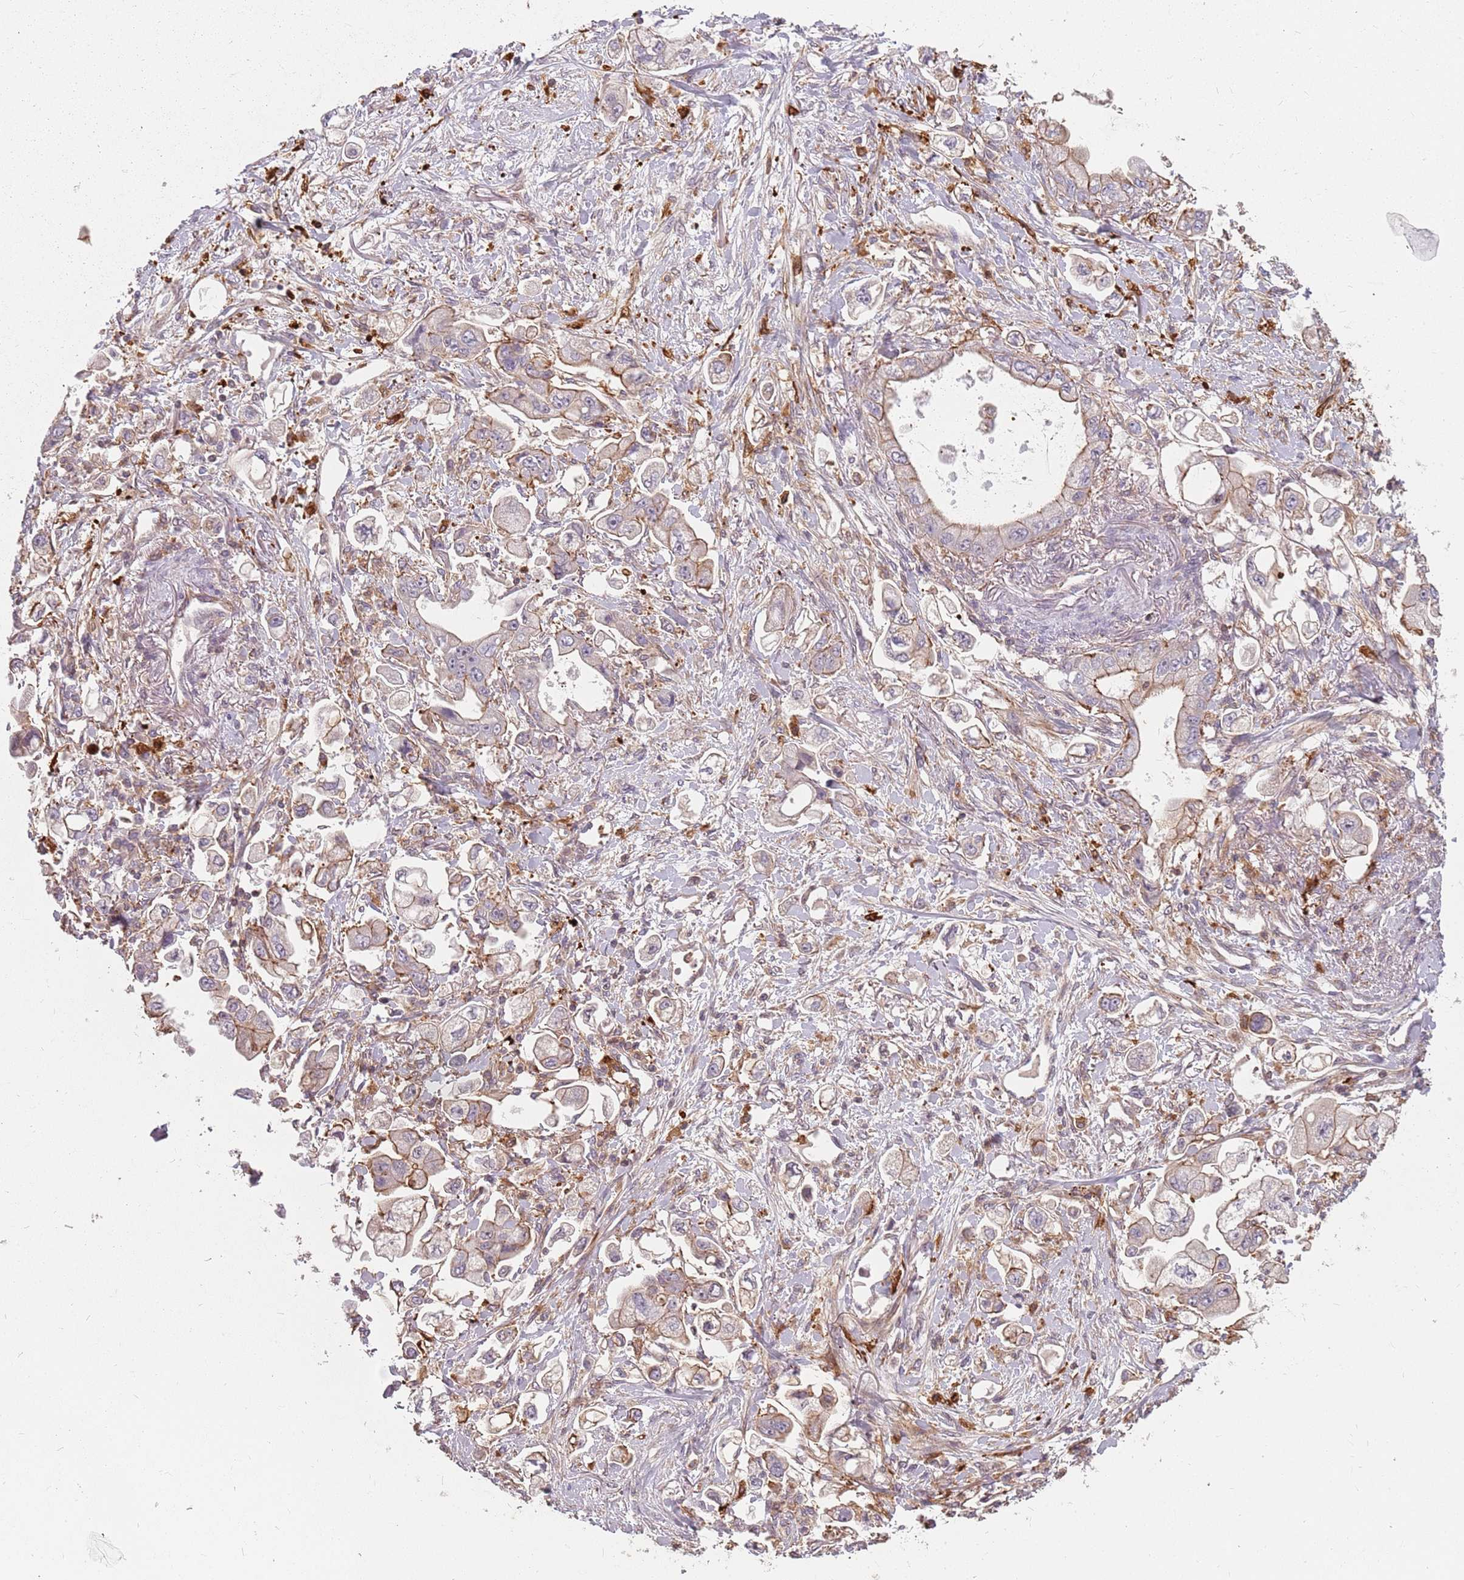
{"staining": {"intensity": "moderate", "quantity": "25%-75%", "location": "cytoplasmic/membranous"}, "tissue": "stomach cancer", "cell_type": "Tumor cells", "image_type": "cancer", "snomed": [{"axis": "morphology", "description": "Adenocarcinoma, NOS"}, {"axis": "topography", "description": "Stomach"}], "caption": "Human stomach cancer stained with a protein marker displays moderate staining in tumor cells.", "gene": "PPP1R14C", "patient": {"sex": "male", "age": 62}}